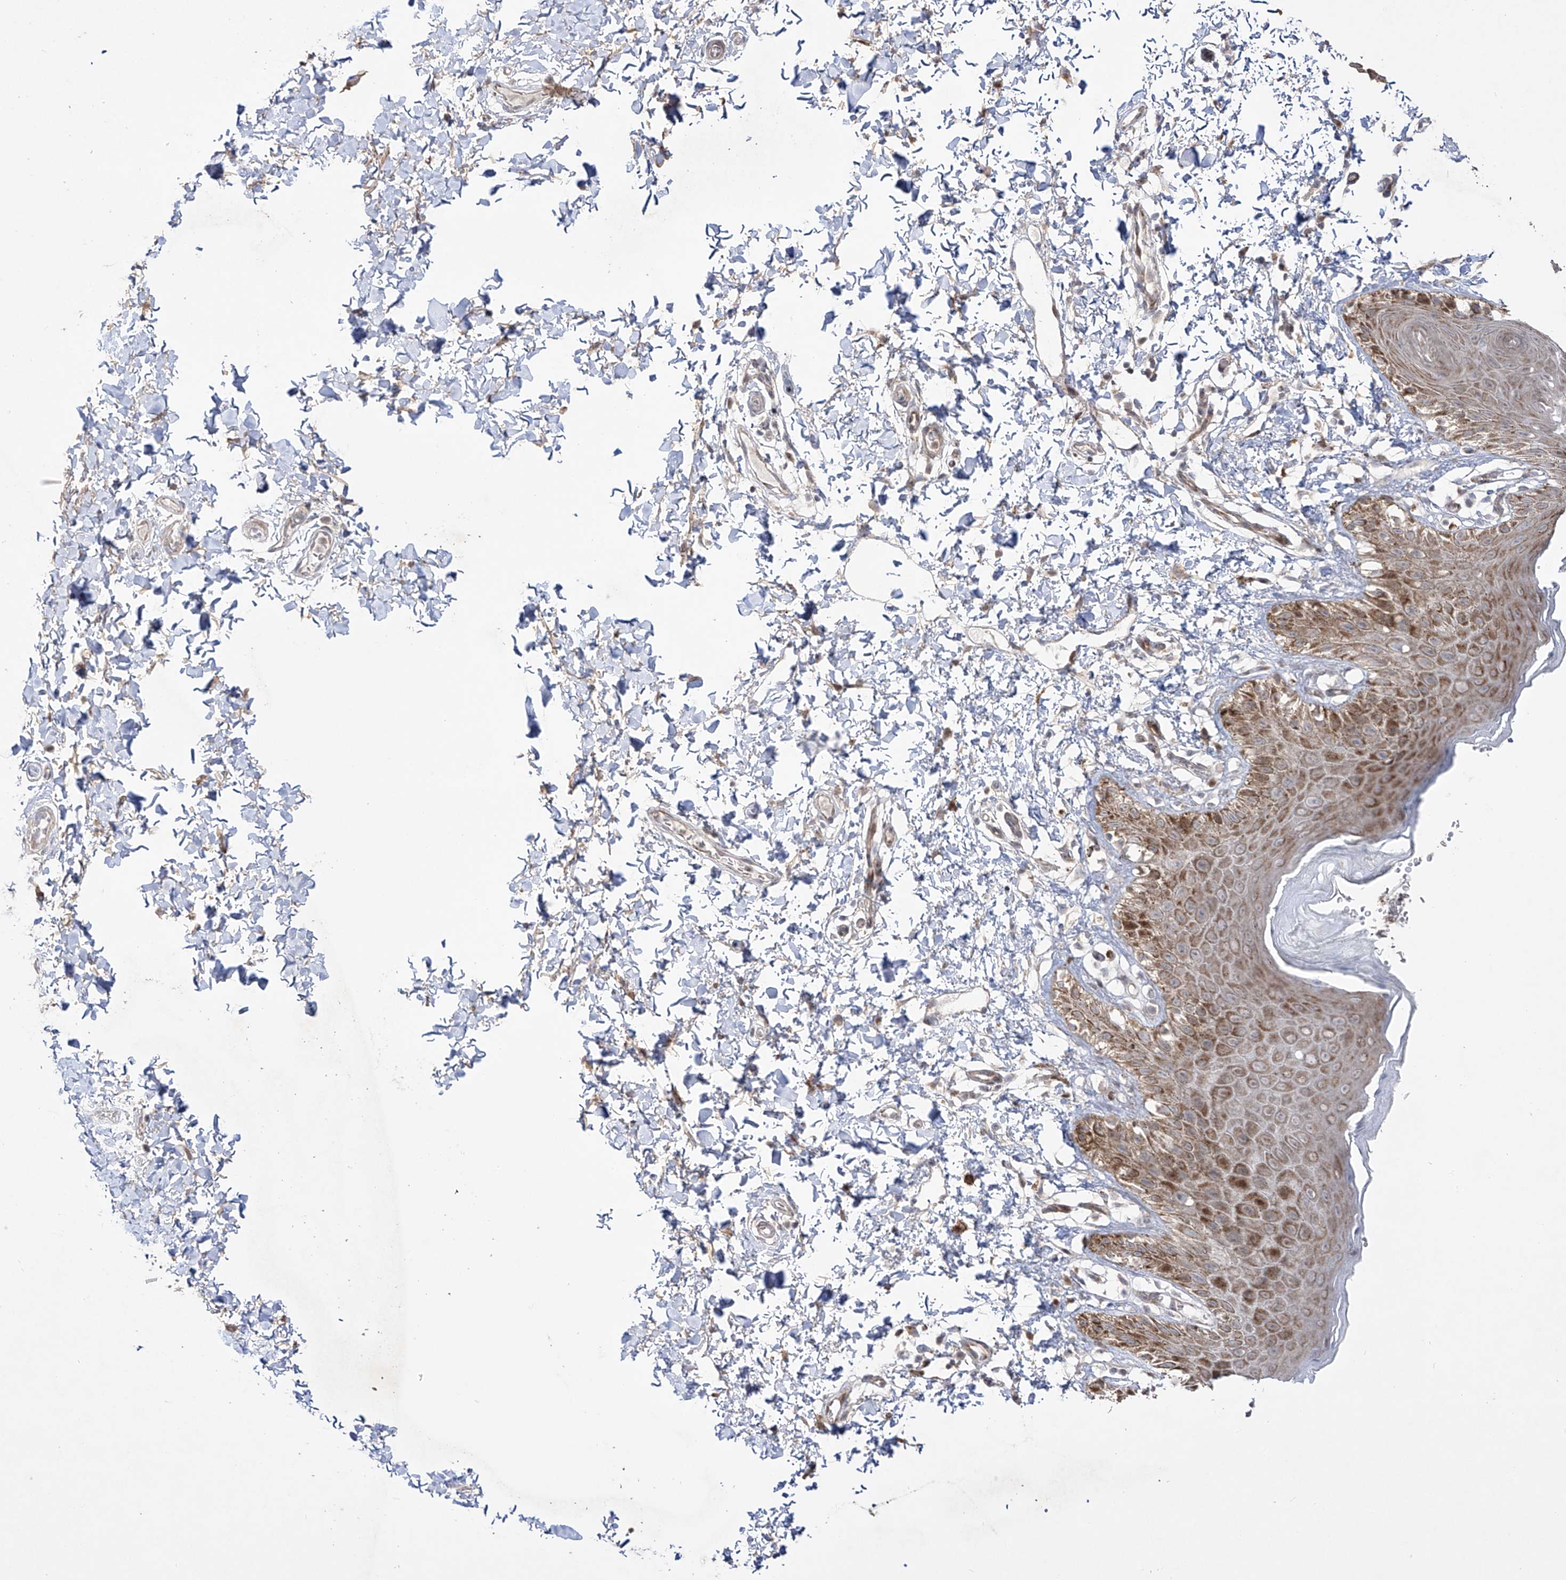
{"staining": {"intensity": "moderate", "quantity": ">75%", "location": "cytoplasmic/membranous"}, "tissue": "skin", "cell_type": "Epidermal cells", "image_type": "normal", "snomed": [{"axis": "morphology", "description": "Normal tissue, NOS"}, {"axis": "topography", "description": "Anal"}], "caption": "Brown immunohistochemical staining in normal human skin reveals moderate cytoplasmic/membranous staining in approximately >75% of epidermal cells.", "gene": "YKT6", "patient": {"sex": "male", "age": 44}}